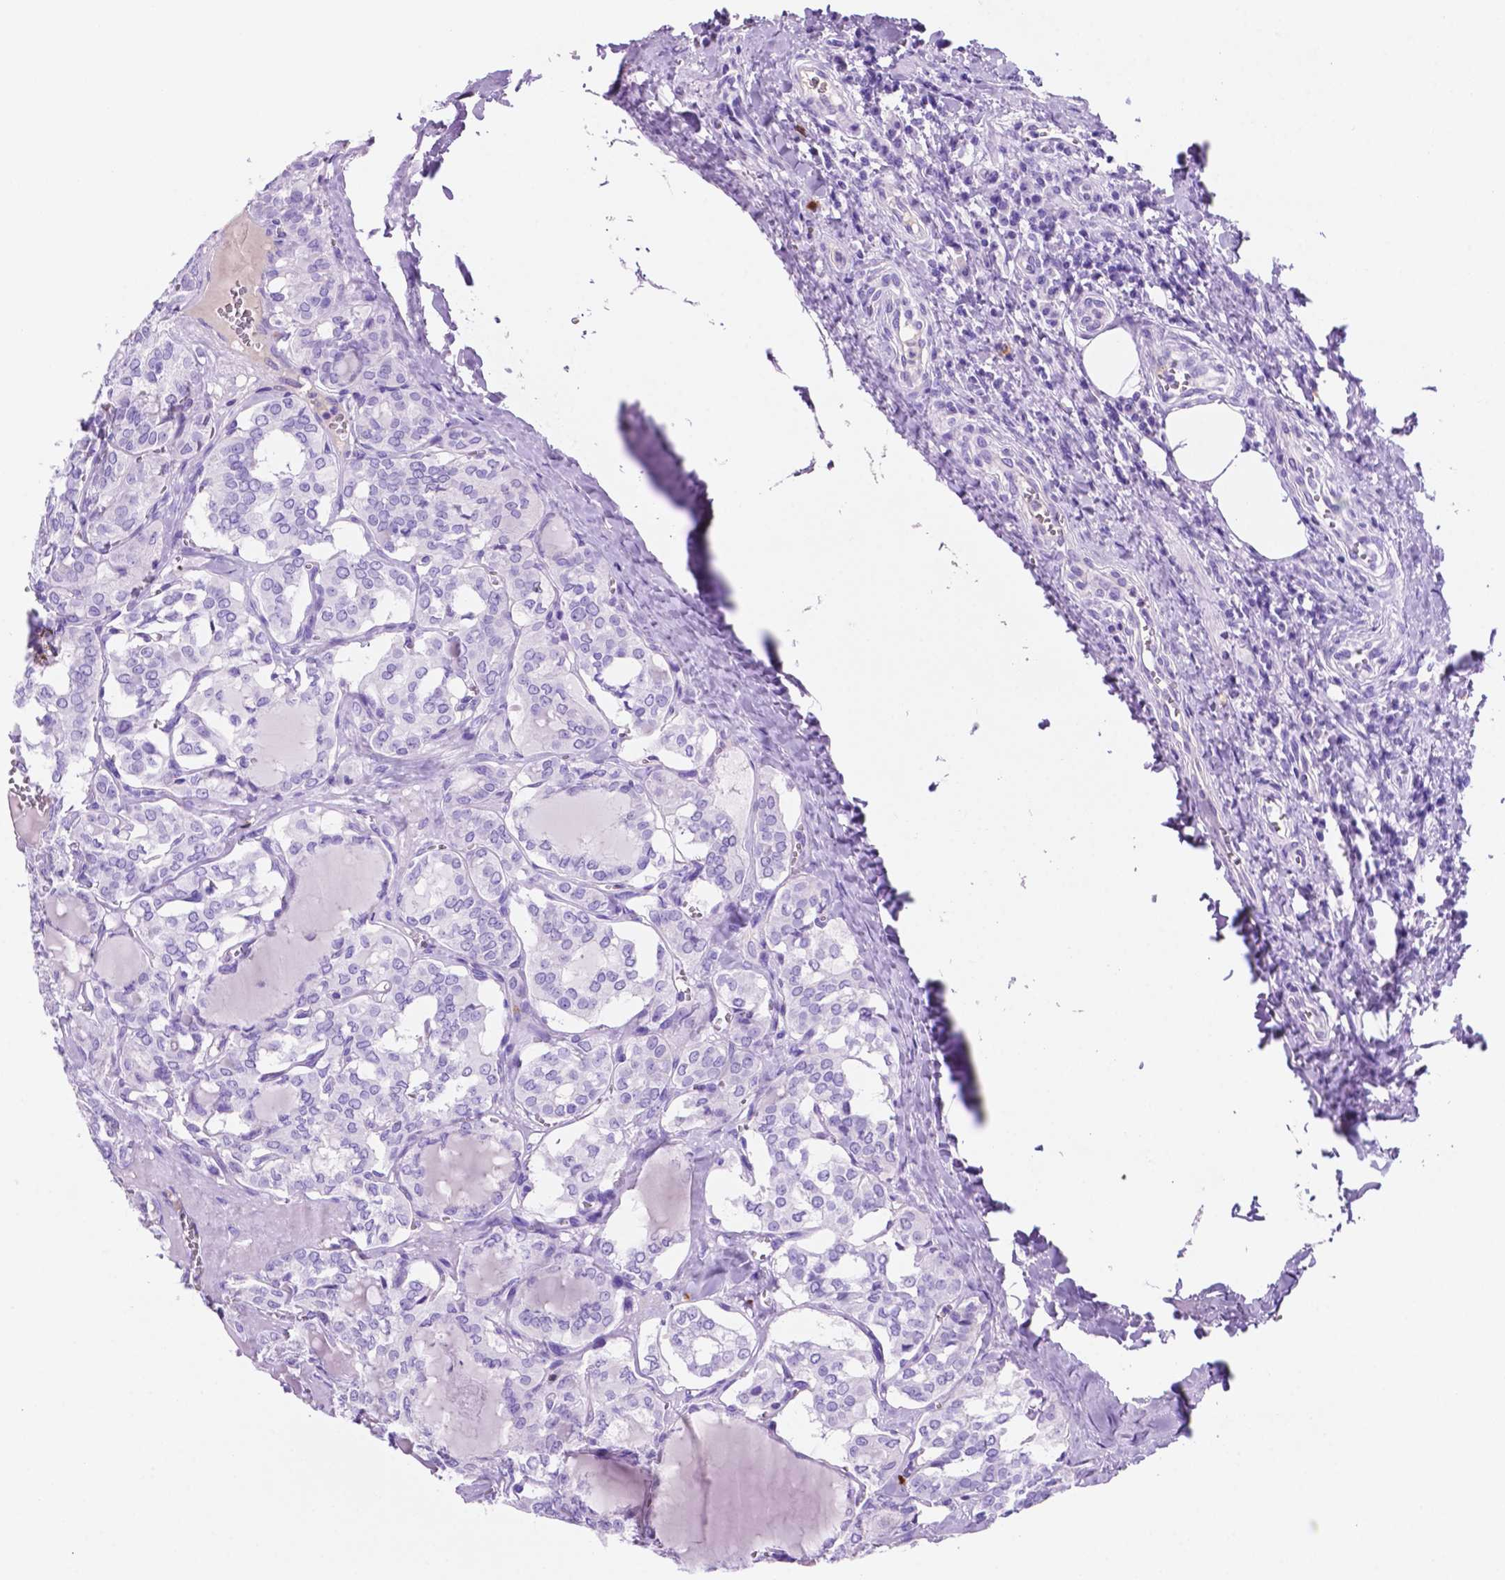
{"staining": {"intensity": "negative", "quantity": "none", "location": "none"}, "tissue": "thyroid cancer", "cell_type": "Tumor cells", "image_type": "cancer", "snomed": [{"axis": "morphology", "description": "Papillary adenocarcinoma, NOS"}, {"axis": "topography", "description": "Thyroid gland"}], "caption": "High power microscopy photomicrograph of an immunohistochemistry (IHC) image of thyroid cancer (papillary adenocarcinoma), revealing no significant expression in tumor cells.", "gene": "FOXB2", "patient": {"sex": "female", "age": 41}}